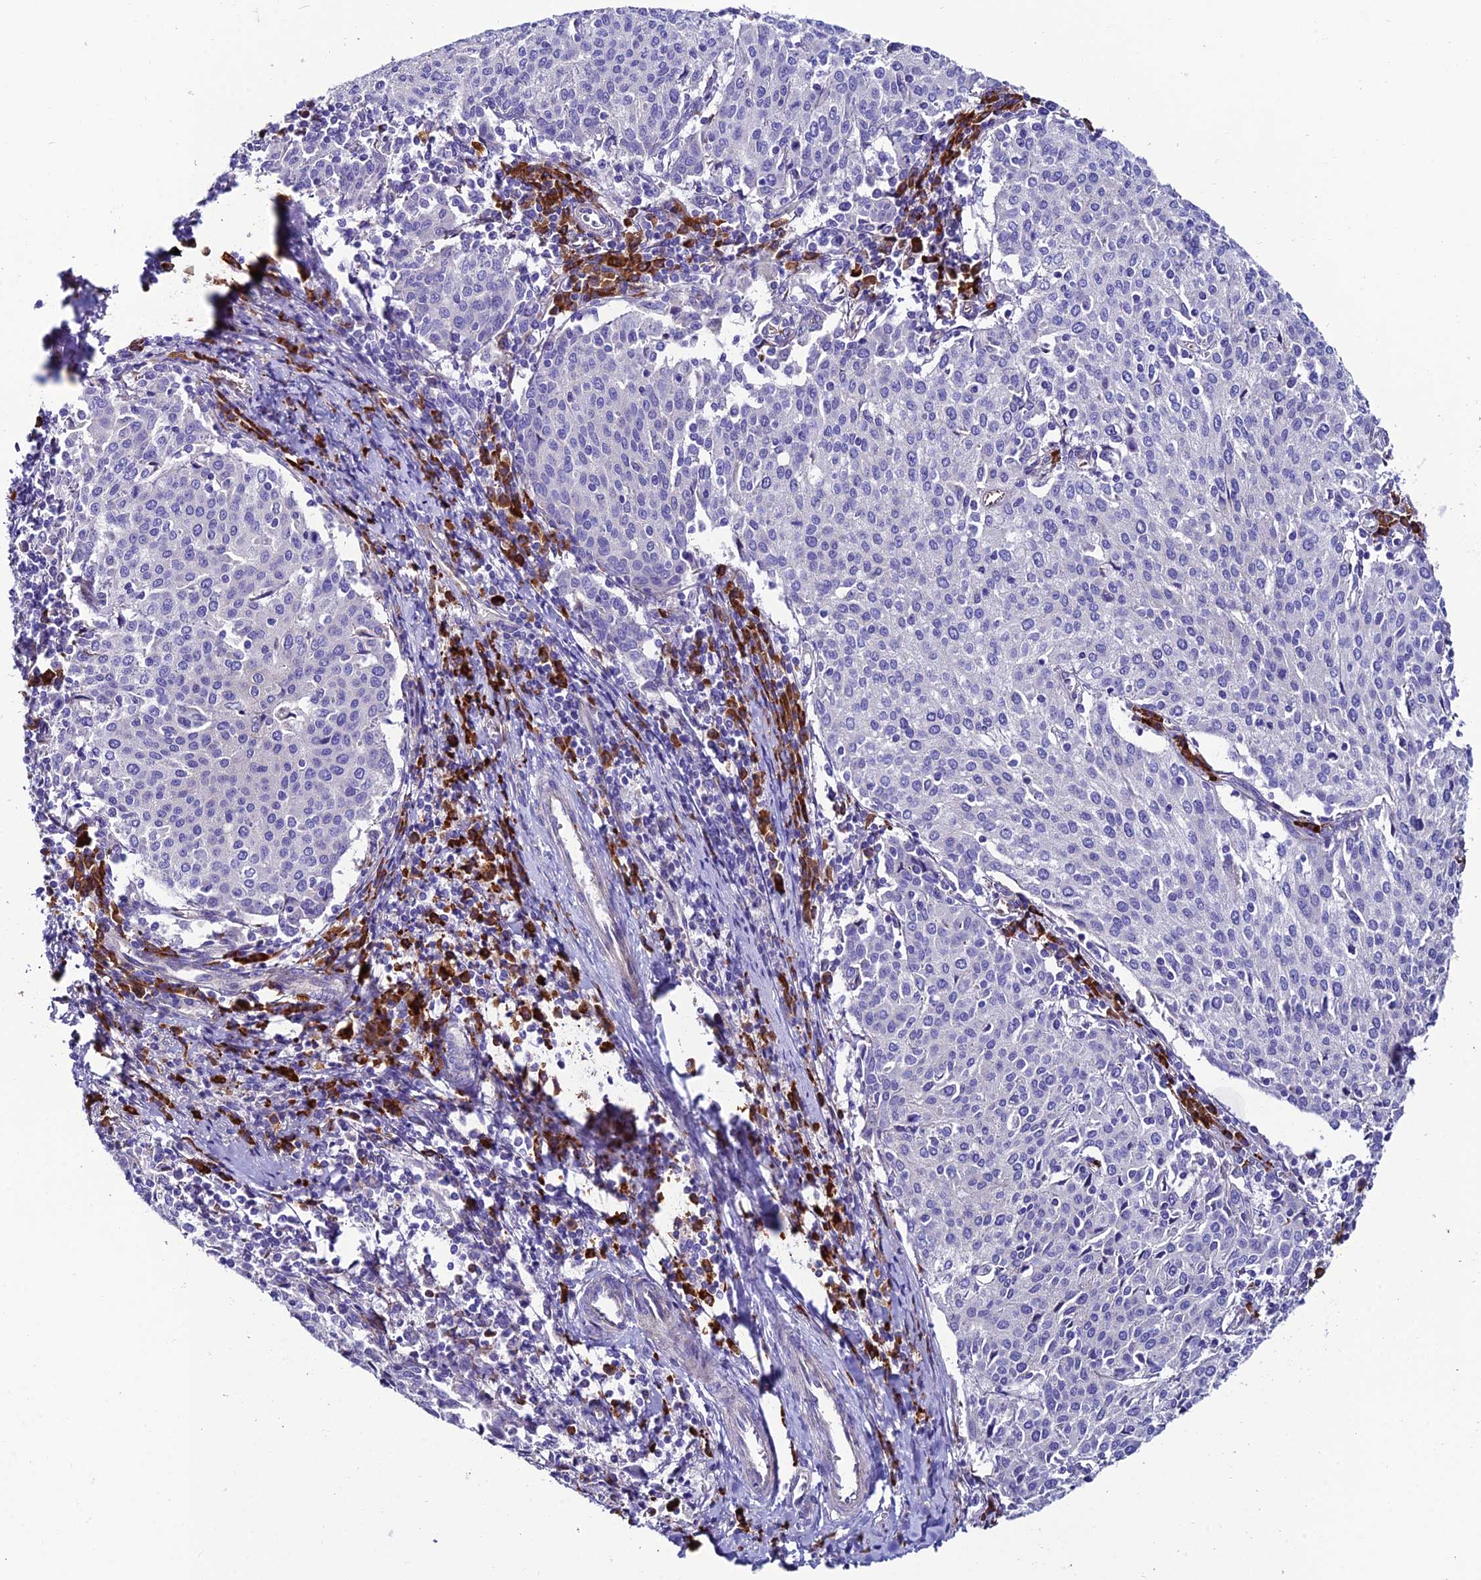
{"staining": {"intensity": "negative", "quantity": "none", "location": "none"}, "tissue": "cervical cancer", "cell_type": "Tumor cells", "image_type": "cancer", "snomed": [{"axis": "morphology", "description": "Squamous cell carcinoma, NOS"}, {"axis": "topography", "description": "Cervix"}], "caption": "An image of human cervical cancer is negative for staining in tumor cells.", "gene": "MACIR", "patient": {"sex": "female", "age": 46}}